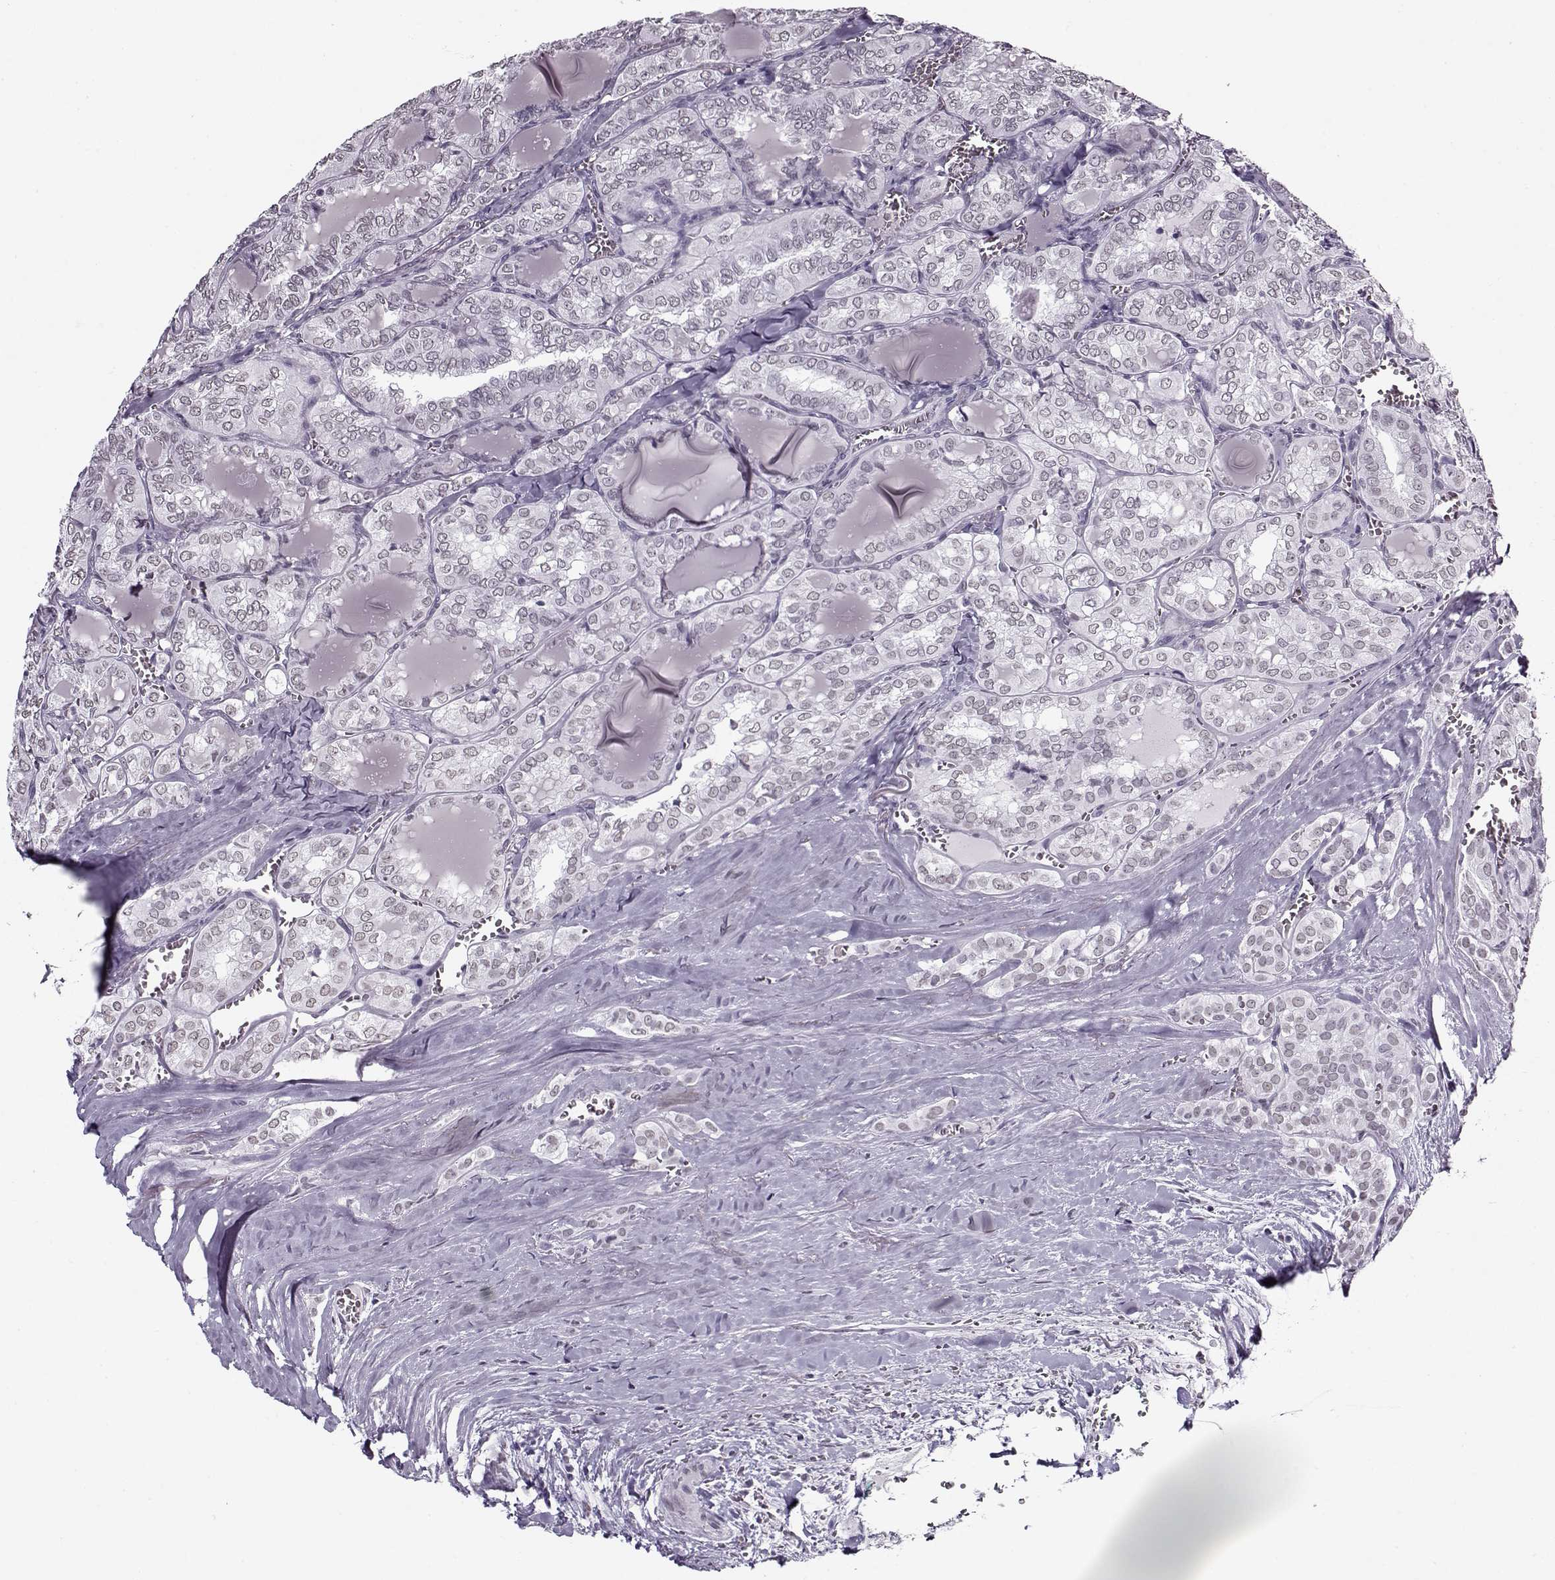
{"staining": {"intensity": "negative", "quantity": "none", "location": "none"}, "tissue": "thyroid cancer", "cell_type": "Tumor cells", "image_type": "cancer", "snomed": [{"axis": "morphology", "description": "Papillary adenocarcinoma, NOS"}, {"axis": "topography", "description": "Thyroid gland"}], "caption": "A histopathology image of human papillary adenocarcinoma (thyroid) is negative for staining in tumor cells.", "gene": "PRMT8", "patient": {"sex": "female", "age": 41}}